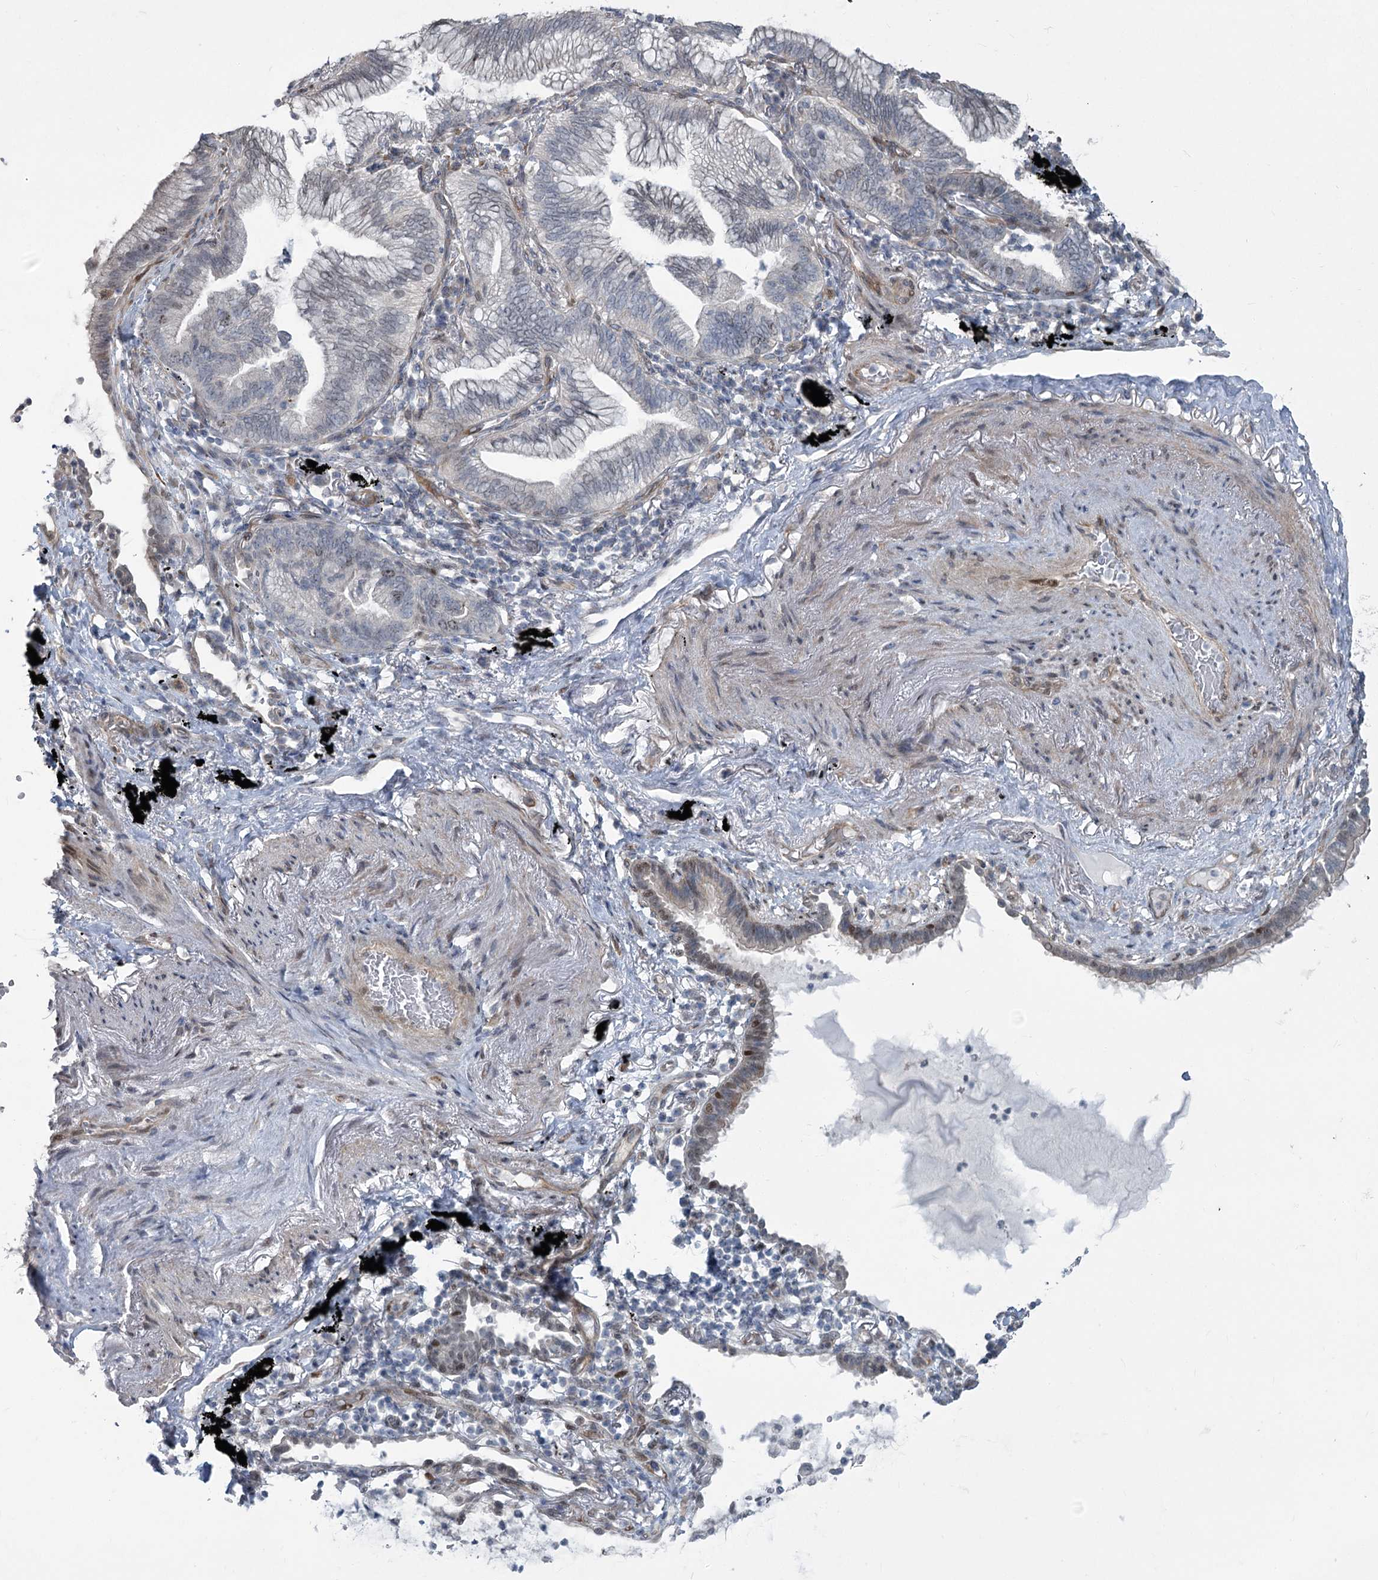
{"staining": {"intensity": "moderate", "quantity": "<25%", "location": "nuclear"}, "tissue": "lung cancer", "cell_type": "Tumor cells", "image_type": "cancer", "snomed": [{"axis": "morphology", "description": "Adenocarcinoma, NOS"}, {"axis": "topography", "description": "Lung"}], "caption": "Immunohistochemical staining of lung cancer reveals low levels of moderate nuclear protein staining in approximately <25% of tumor cells. The staining is performed using DAB brown chromogen to label protein expression. The nuclei are counter-stained blue using hematoxylin.", "gene": "ABITRAM", "patient": {"sex": "female", "age": 70}}